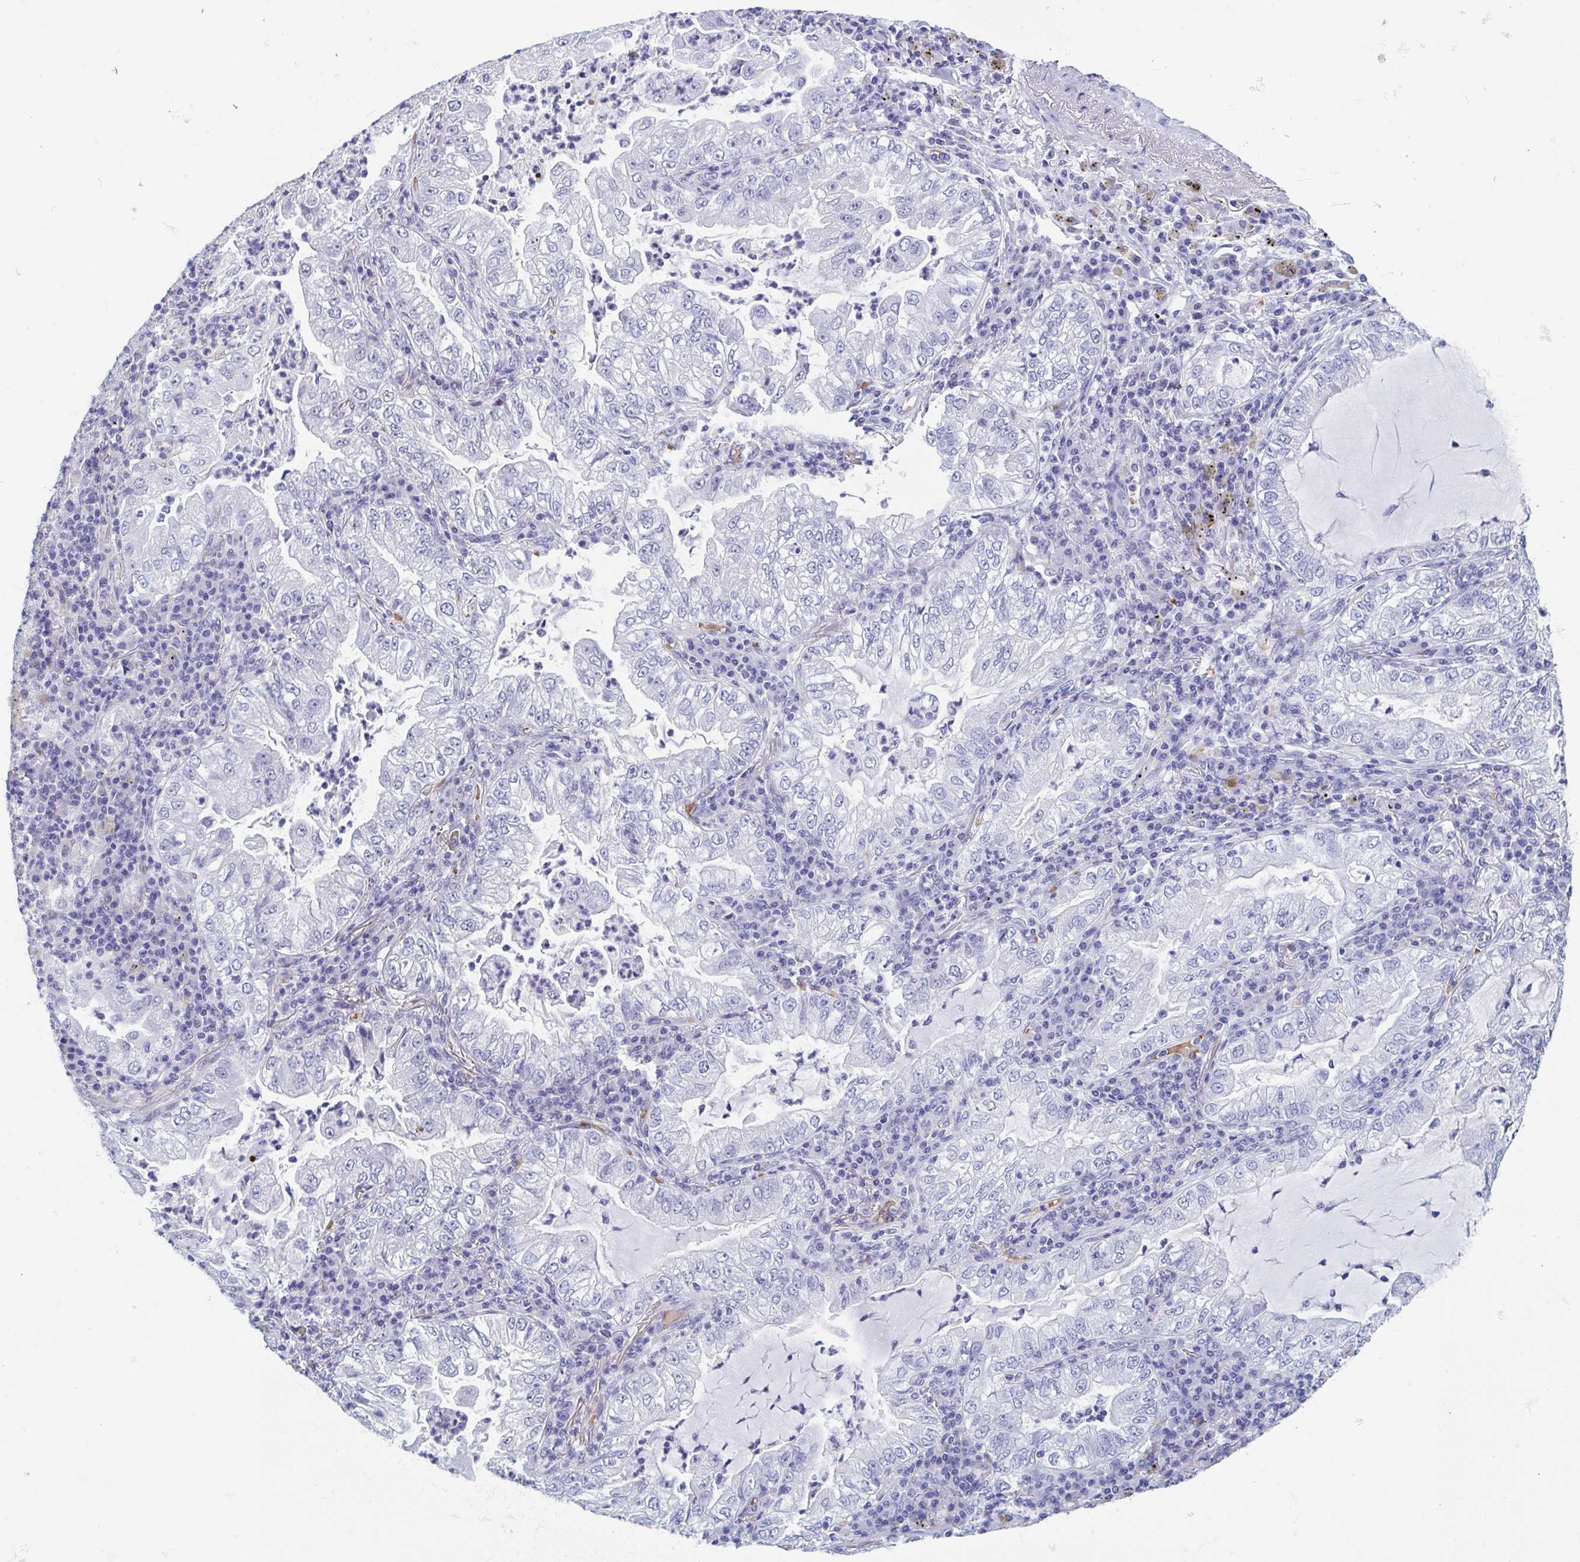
{"staining": {"intensity": "negative", "quantity": "none", "location": "none"}, "tissue": "lung cancer", "cell_type": "Tumor cells", "image_type": "cancer", "snomed": [{"axis": "morphology", "description": "Adenocarcinoma, NOS"}, {"axis": "topography", "description": "Lung"}], "caption": "Lung cancer (adenocarcinoma) was stained to show a protein in brown. There is no significant staining in tumor cells.", "gene": "MORC4", "patient": {"sex": "female", "age": 73}}